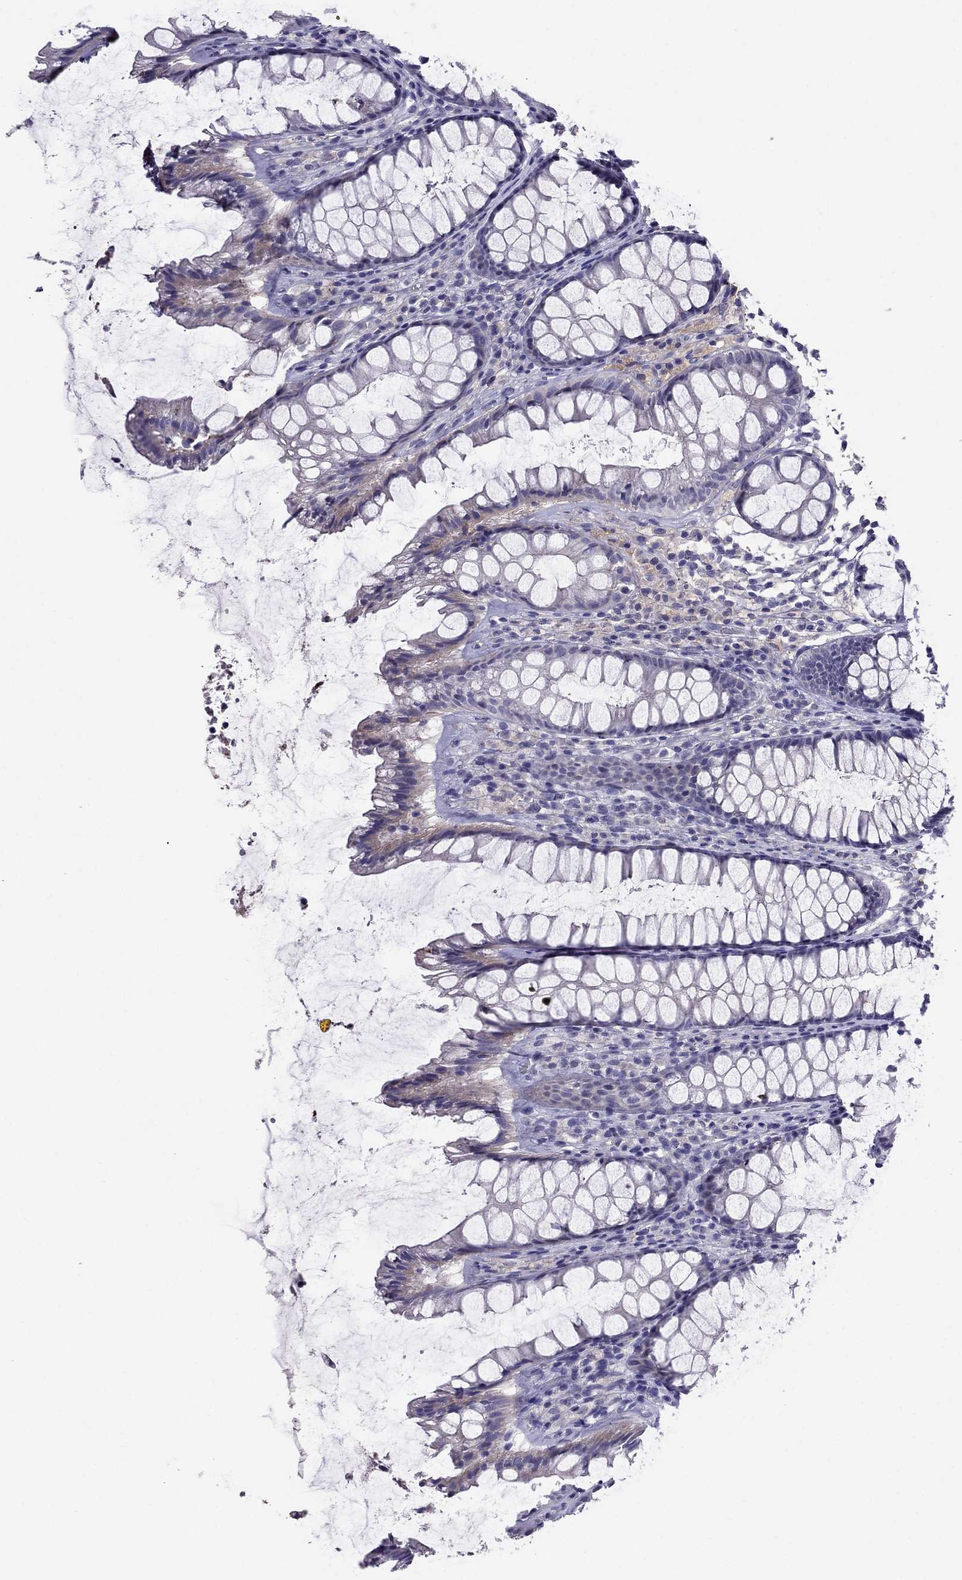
{"staining": {"intensity": "weak", "quantity": "25%-75%", "location": "cytoplasmic/membranous"}, "tissue": "rectum", "cell_type": "Glandular cells", "image_type": "normal", "snomed": [{"axis": "morphology", "description": "Normal tissue, NOS"}, {"axis": "topography", "description": "Rectum"}], "caption": "This is a micrograph of IHC staining of unremarkable rectum, which shows weak staining in the cytoplasmic/membranous of glandular cells.", "gene": "TBC1D21", "patient": {"sex": "male", "age": 72}}